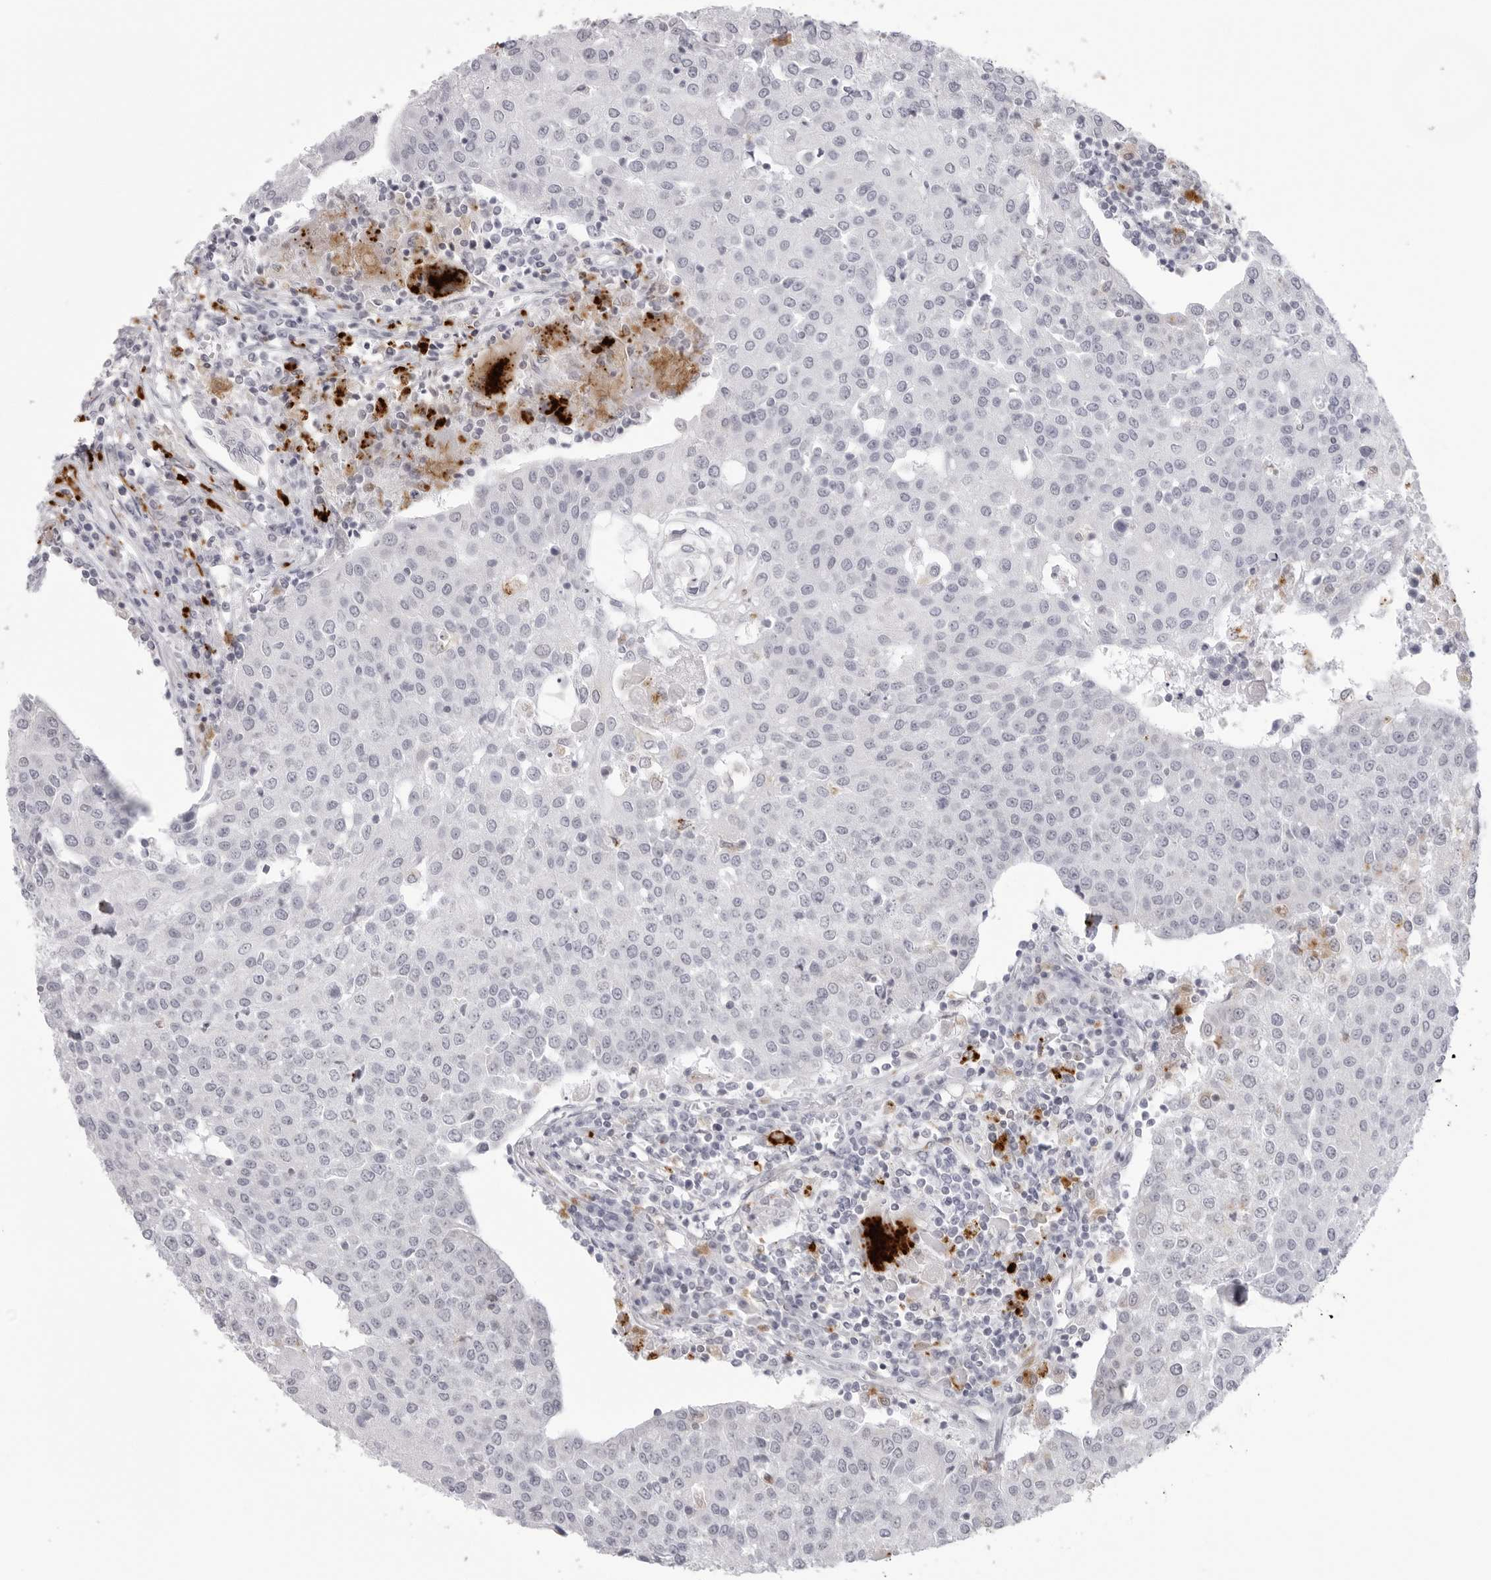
{"staining": {"intensity": "negative", "quantity": "none", "location": "none"}, "tissue": "urothelial cancer", "cell_type": "Tumor cells", "image_type": "cancer", "snomed": [{"axis": "morphology", "description": "Urothelial carcinoma, High grade"}, {"axis": "topography", "description": "Urinary bladder"}], "caption": "Urothelial carcinoma (high-grade) was stained to show a protein in brown. There is no significant staining in tumor cells. (Immunohistochemistry (ihc), brightfield microscopy, high magnification).", "gene": "IL25", "patient": {"sex": "female", "age": 85}}